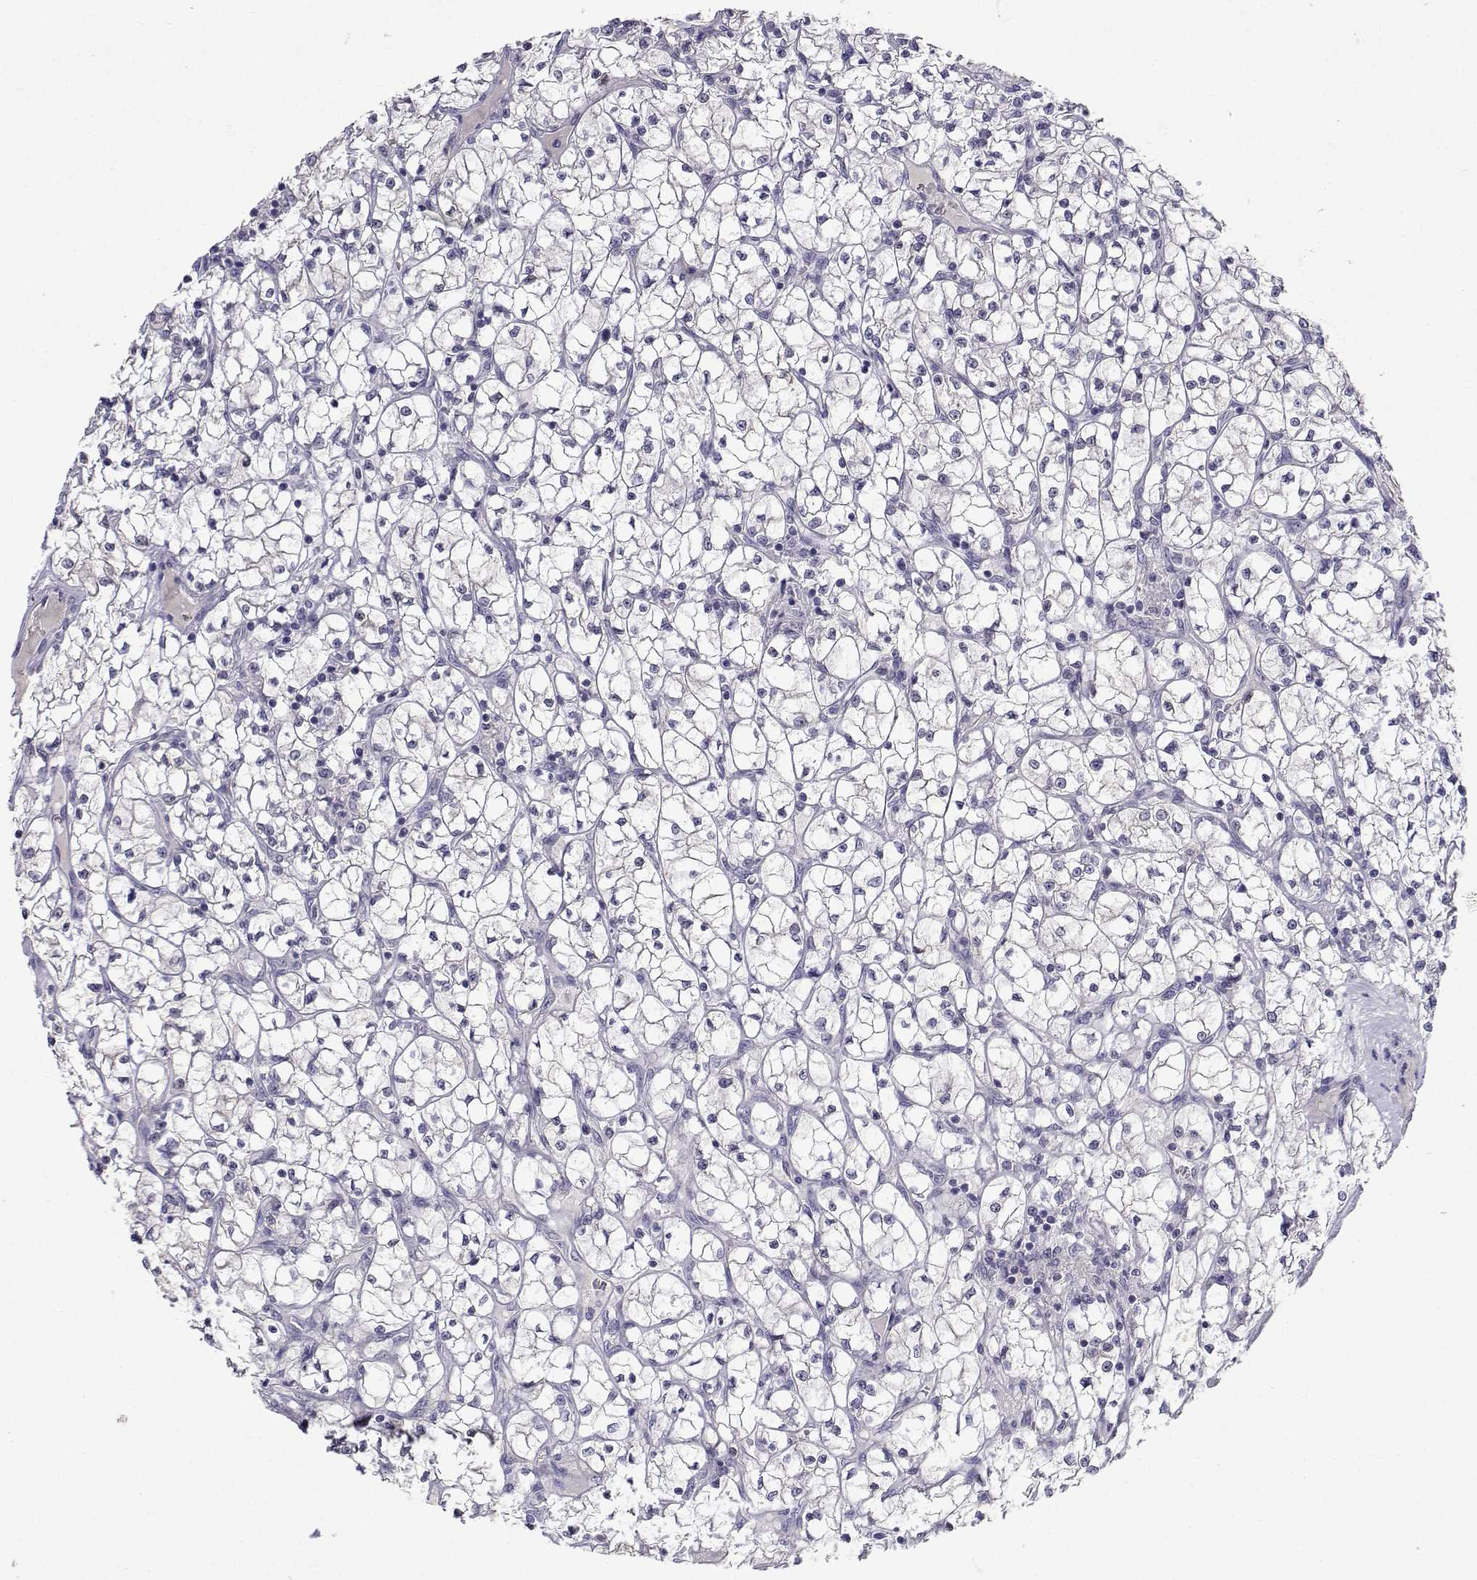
{"staining": {"intensity": "negative", "quantity": "none", "location": "none"}, "tissue": "renal cancer", "cell_type": "Tumor cells", "image_type": "cancer", "snomed": [{"axis": "morphology", "description": "Adenocarcinoma, NOS"}, {"axis": "topography", "description": "Kidney"}], "caption": "Protein analysis of adenocarcinoma (renal) reveals no significant positivity in tumor cells.", "gene": "SLC6A3", "patient": {"sex": "female", "age": 64}}